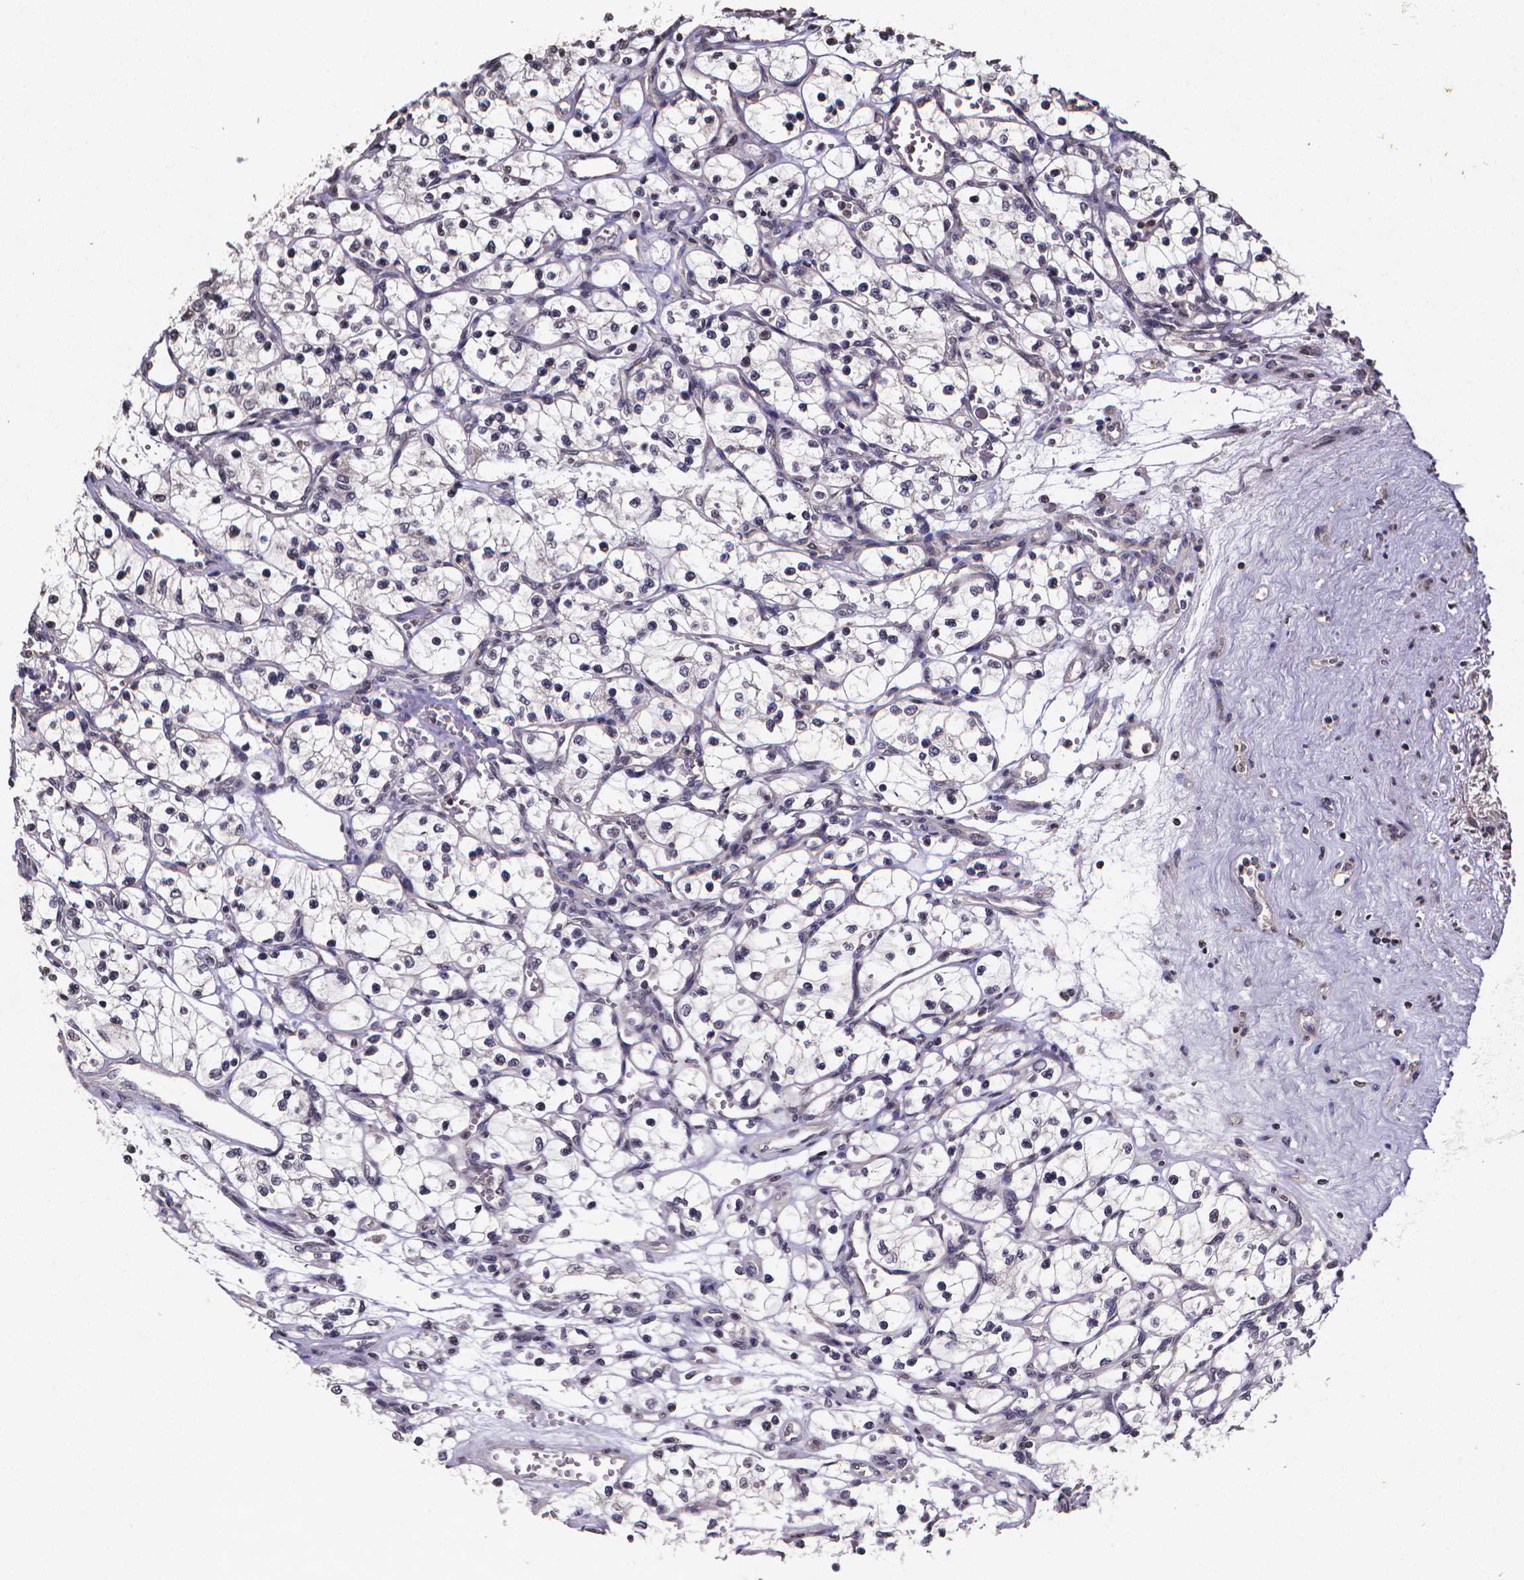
{"staining": {"intensity": "negative", "quantity": "none", "location": "none"}, "tissue": "renal cancer", "cell_type": "Tumor cells", "image_type": "cancer", "snomed": [{"axis": "morphology", "description": "Adenocarcinoma, NOS"}, {"axis": "topography", "description": "Kidney"}], "caption": "Adenocarcinoma (renal) was stained to show a protein in brown. There is no significant staining in tumor cells.", "gene": "TP73", "patient": {"sex": "female", "age": 69}}